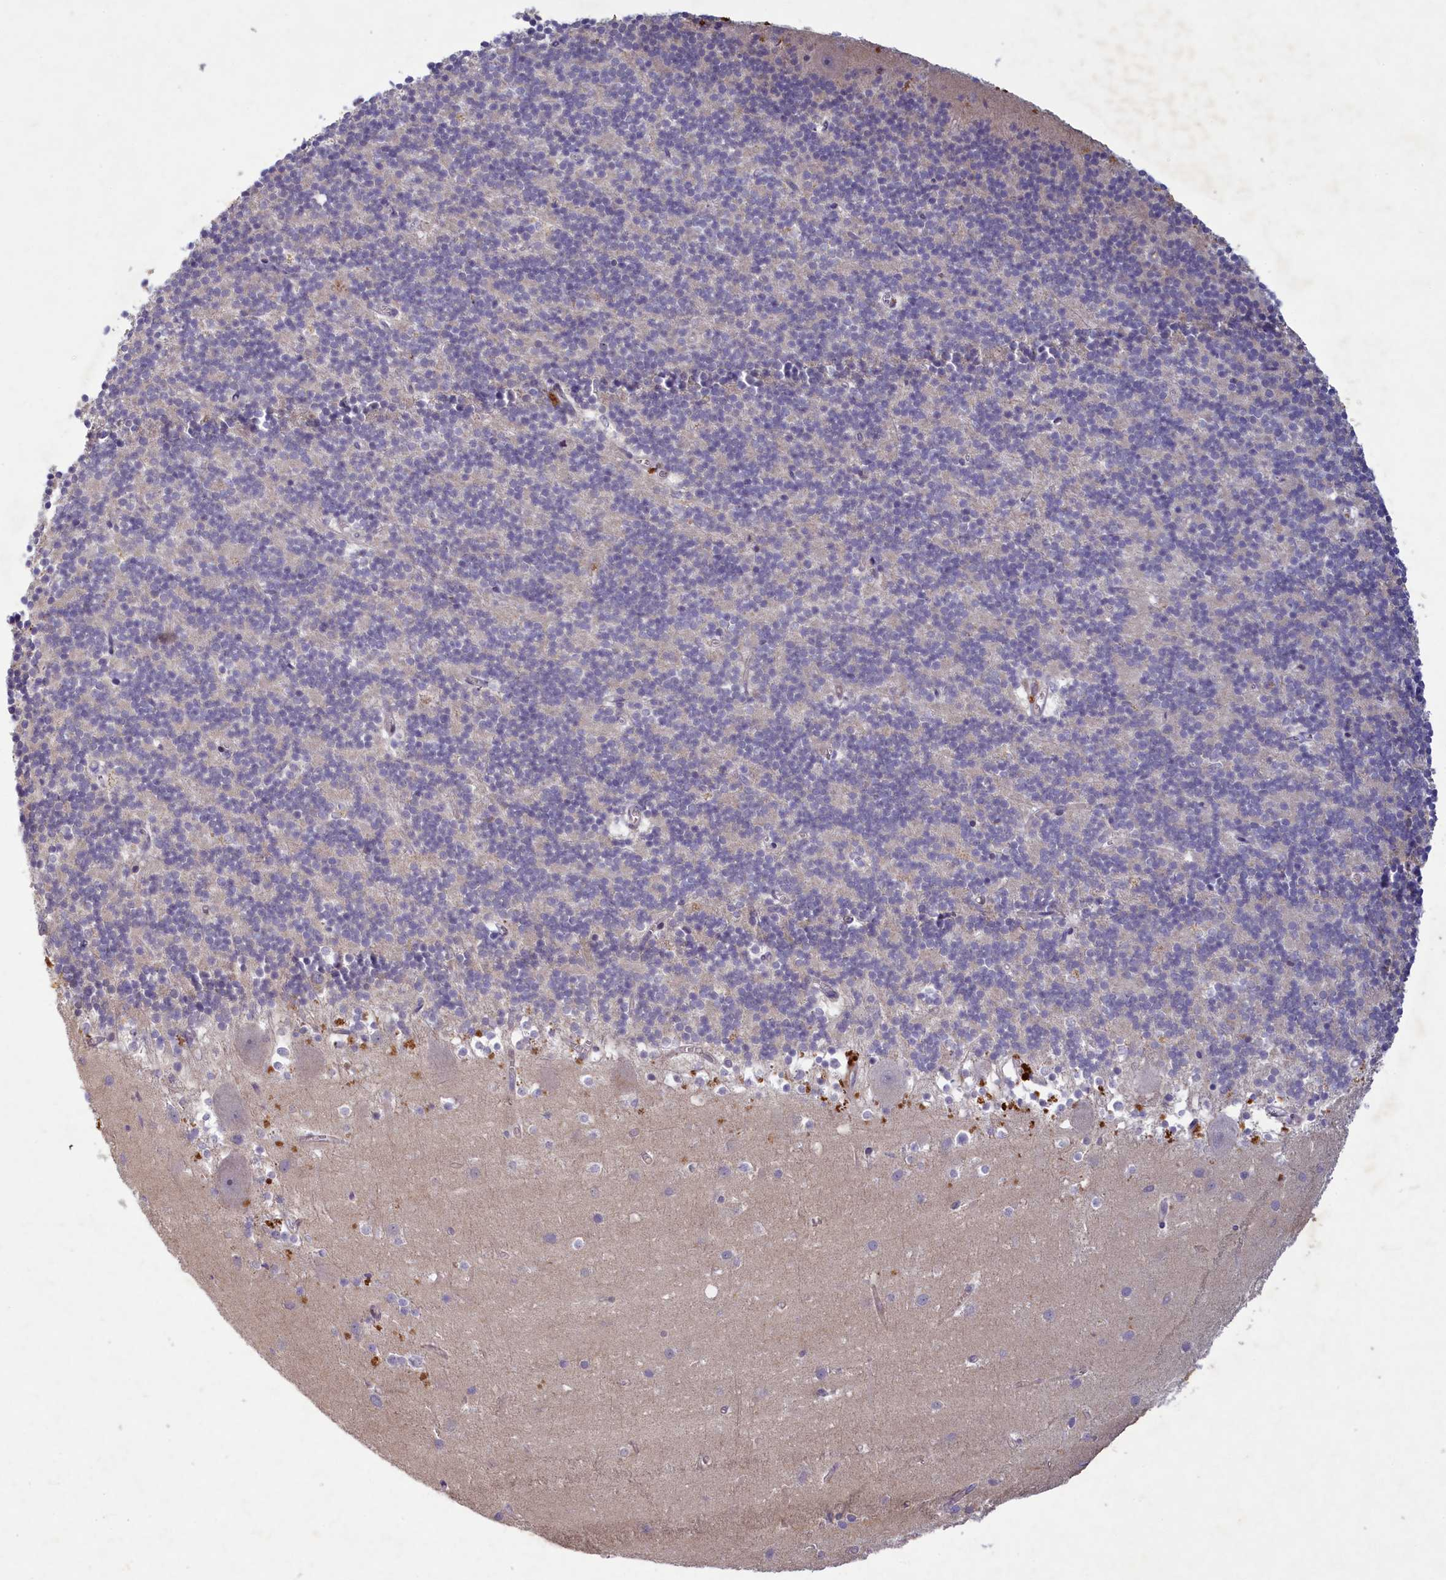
{"staining": {"intensity": "negative", "quantity": "none", "location": "none"}, "tissue": "cerebellum", "cell_type": "Cells in granular layer", "image_type": "normal", "snomed": [{"axis": "morphology", "description": "Normal tissue, NOS"}, {"axis": "topography", "description": "Cerebellum"}], "caption": "An IHC photomicrograph of unremarkable cerebellum is shown. There is no staining in cells in granular layer of cerebellum.", "gene": "PLEKHG6", "patient": {"sex": "male", "age": 54}}